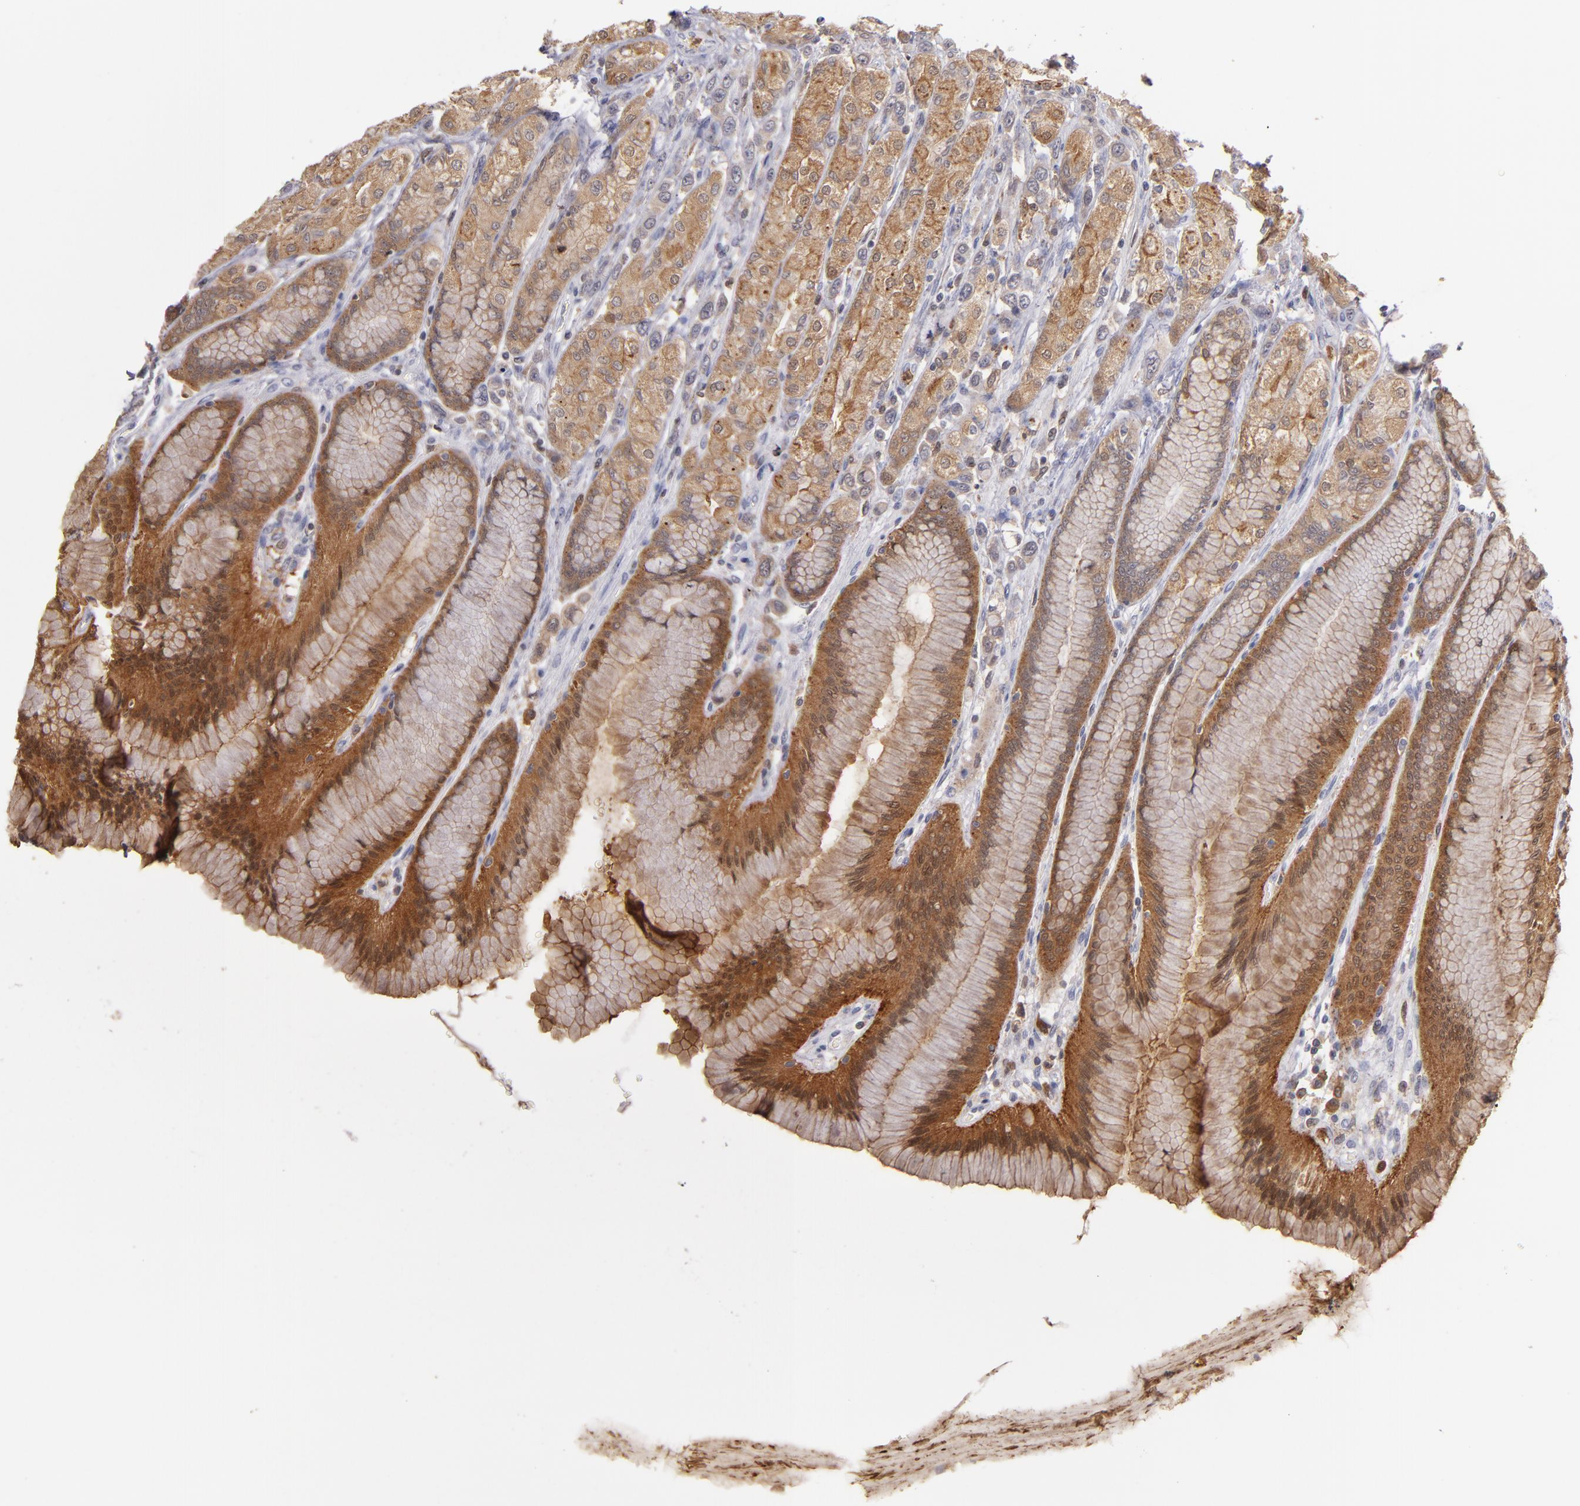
{"staining": {"intensity": "strong", "quantity": ">75%", "location": "cytoplasmic/membranous"}, "tissue": "stomach", "cell_type": "Glandular cells", "image_type": "normal", "snomed": [{"axis": "morphology", "description": "Normal tissue, NOS"}, {"axis": "morphology", "description": "Adenocarcinoma, NOS"}, {"axis": "topography", "description": "Stomach"}, {"axis": "topography", "description": "Stomach, lower"}], "caption": "Strong cytoplasmic/membranous protein expression is seen in about >75% of glandular cells in stomach. (Stains: DAB in brown, nuclei in blue, Microscopy: brightfield microscopy at high magnification).", "gene": "PRKCD", "patient": {"sex": "female", "age": 65}}